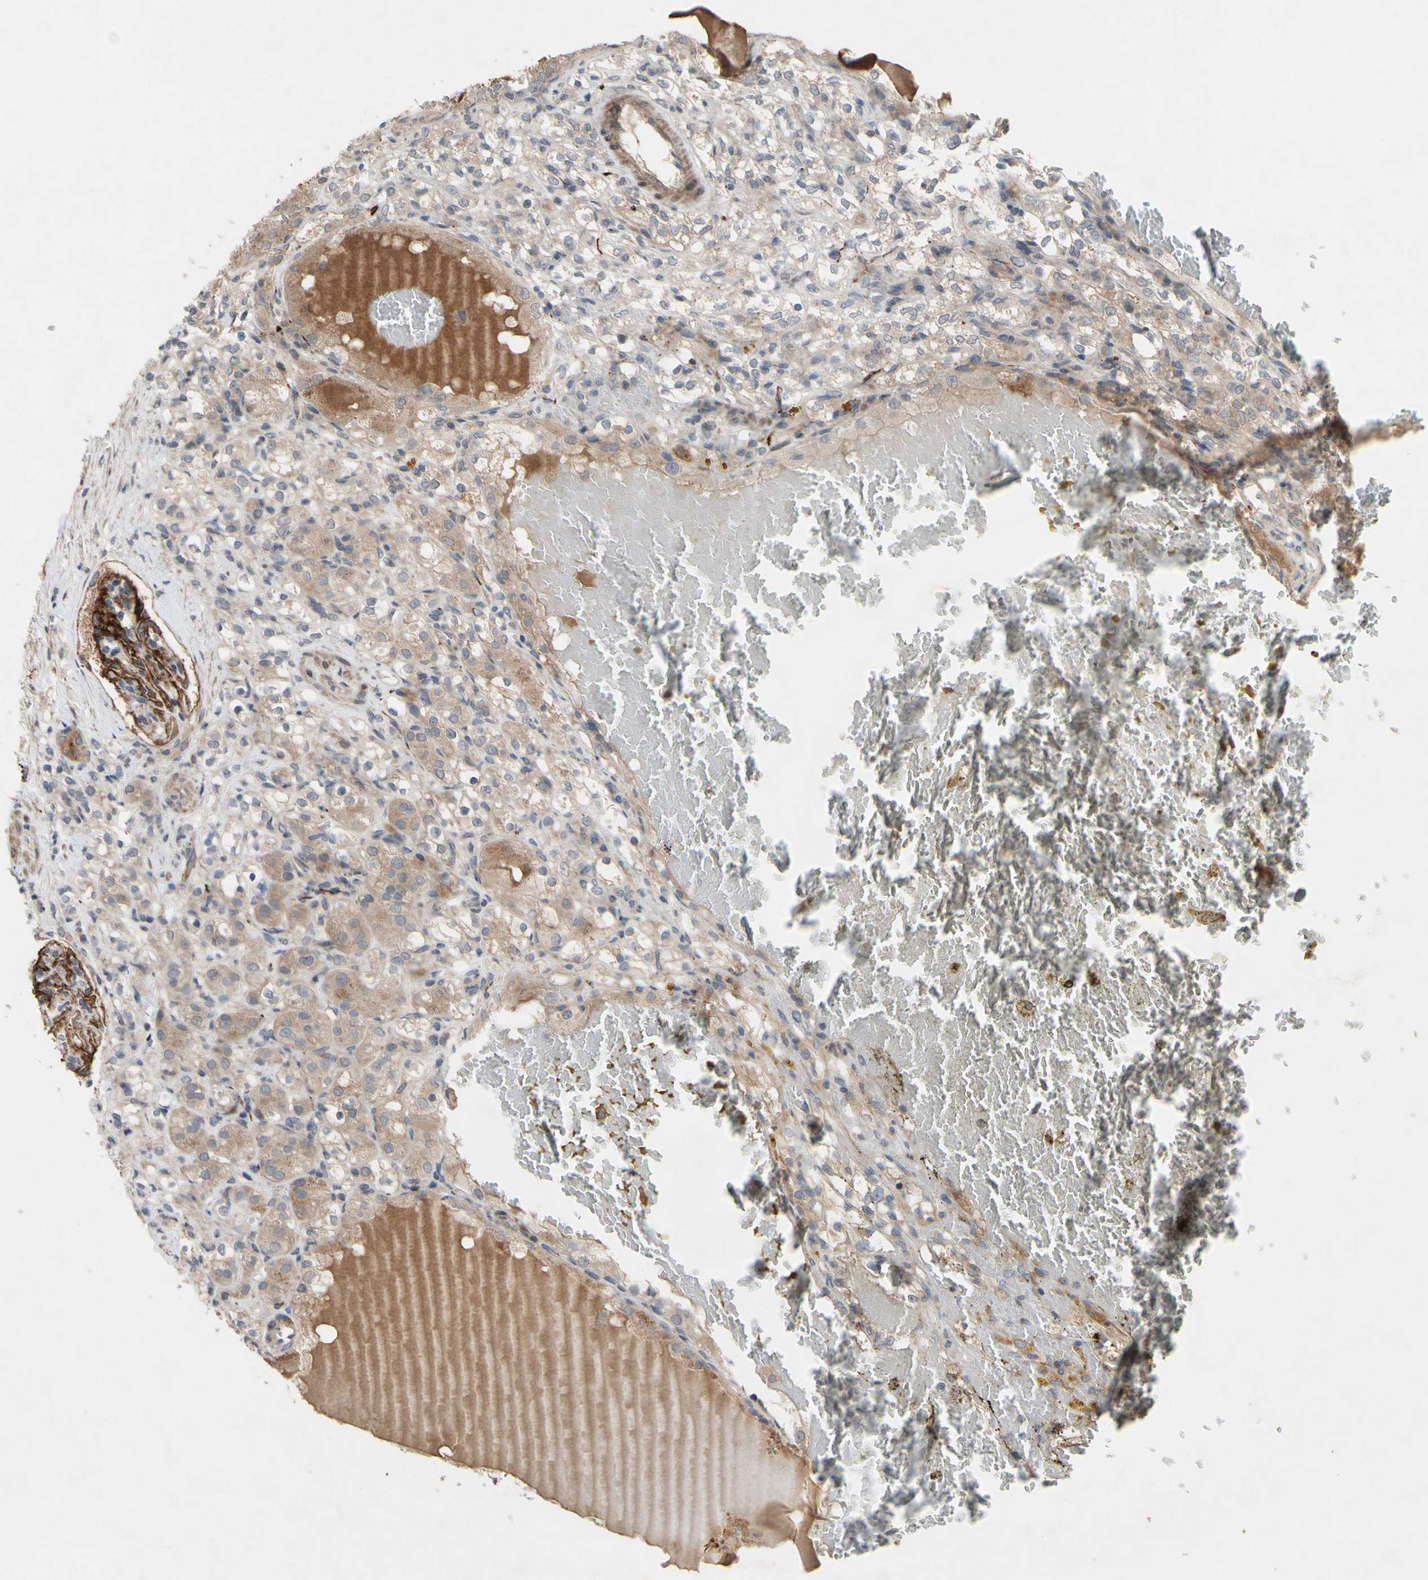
{"staining": {"intensity": "weak", "quantity": ">75%", "location": "cytoplasmic/membranous"}, "tissue": "renal cancer", "cell_type": "Tumor cells", "image_type": "cancer", "snomed": [{"axis": "morphology", "description": "Normal tissue, NOS"}, {"axis": "morphology", "description": "Adenocarcinoma, NOS"}, {"axis": "topography", "description": "Kidney"}], "caption": "Immunohistochemical staining of renal cancer (adenocarcinoma) reveals low levels of weak cytoplasmic/membranous protein expression in approximately >75% of tumor cells.", "gene": "OAZ1", "patient": {"sex": "male", "age": 61}}